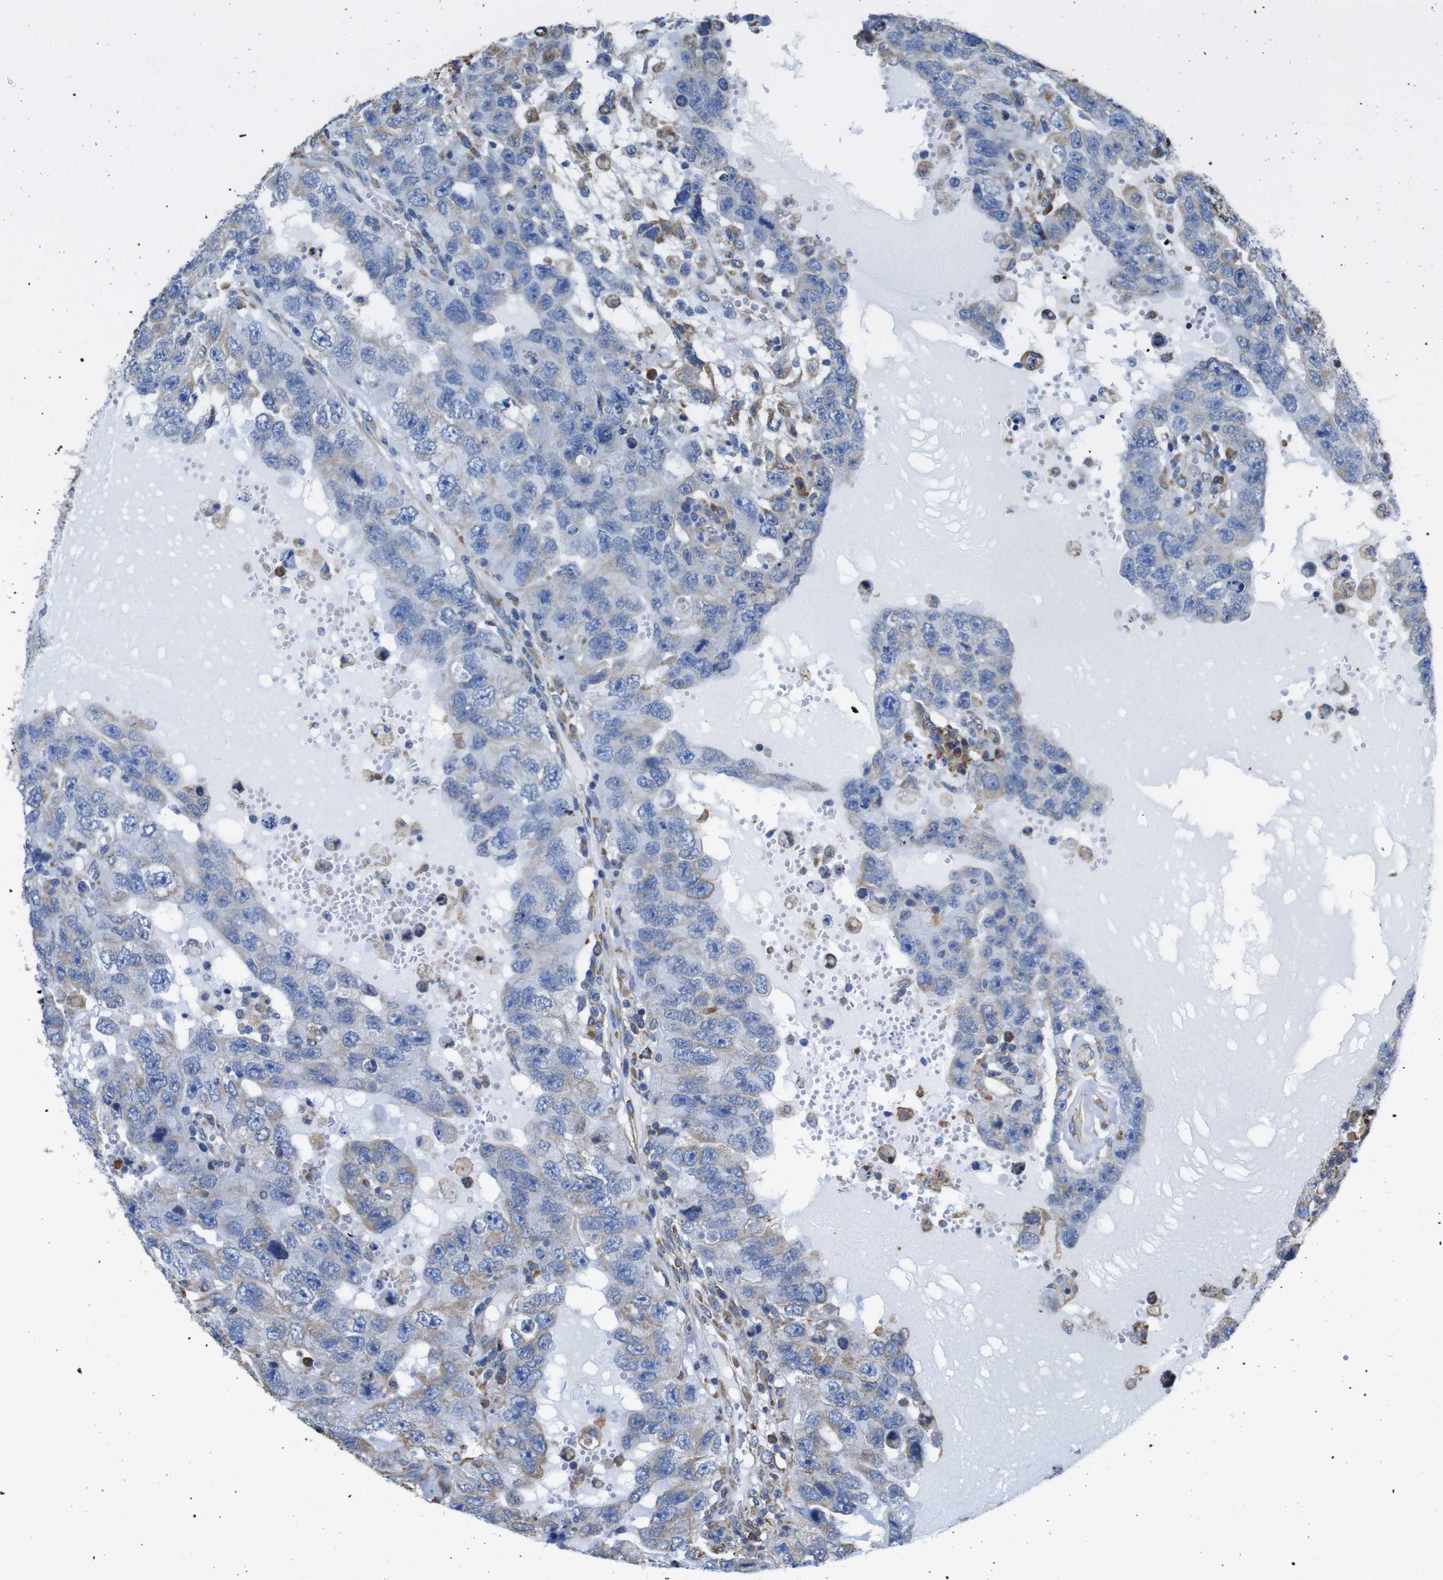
{"staining": {"intensity": "weak", "quantity": "<25%", "location": "cytoplasmic/membranous"}, "tissue": "testis cancer", "cell_type": "Tumor cells", "image_type": "cancer", "snomed": [{"axis": "morphology", "description": "Carcinoma, Embryonal, NOS"}, {"axis": "topography", "description": "Testis"}], "caption": "High power microscopy photomicrograph of an immunohistochemistry image of testis cancer (embryonal carcinoma), revealing no significant expression in tumor cells.", "gene": "PPIB", "patient": {"sex": "male", "age": 26}}